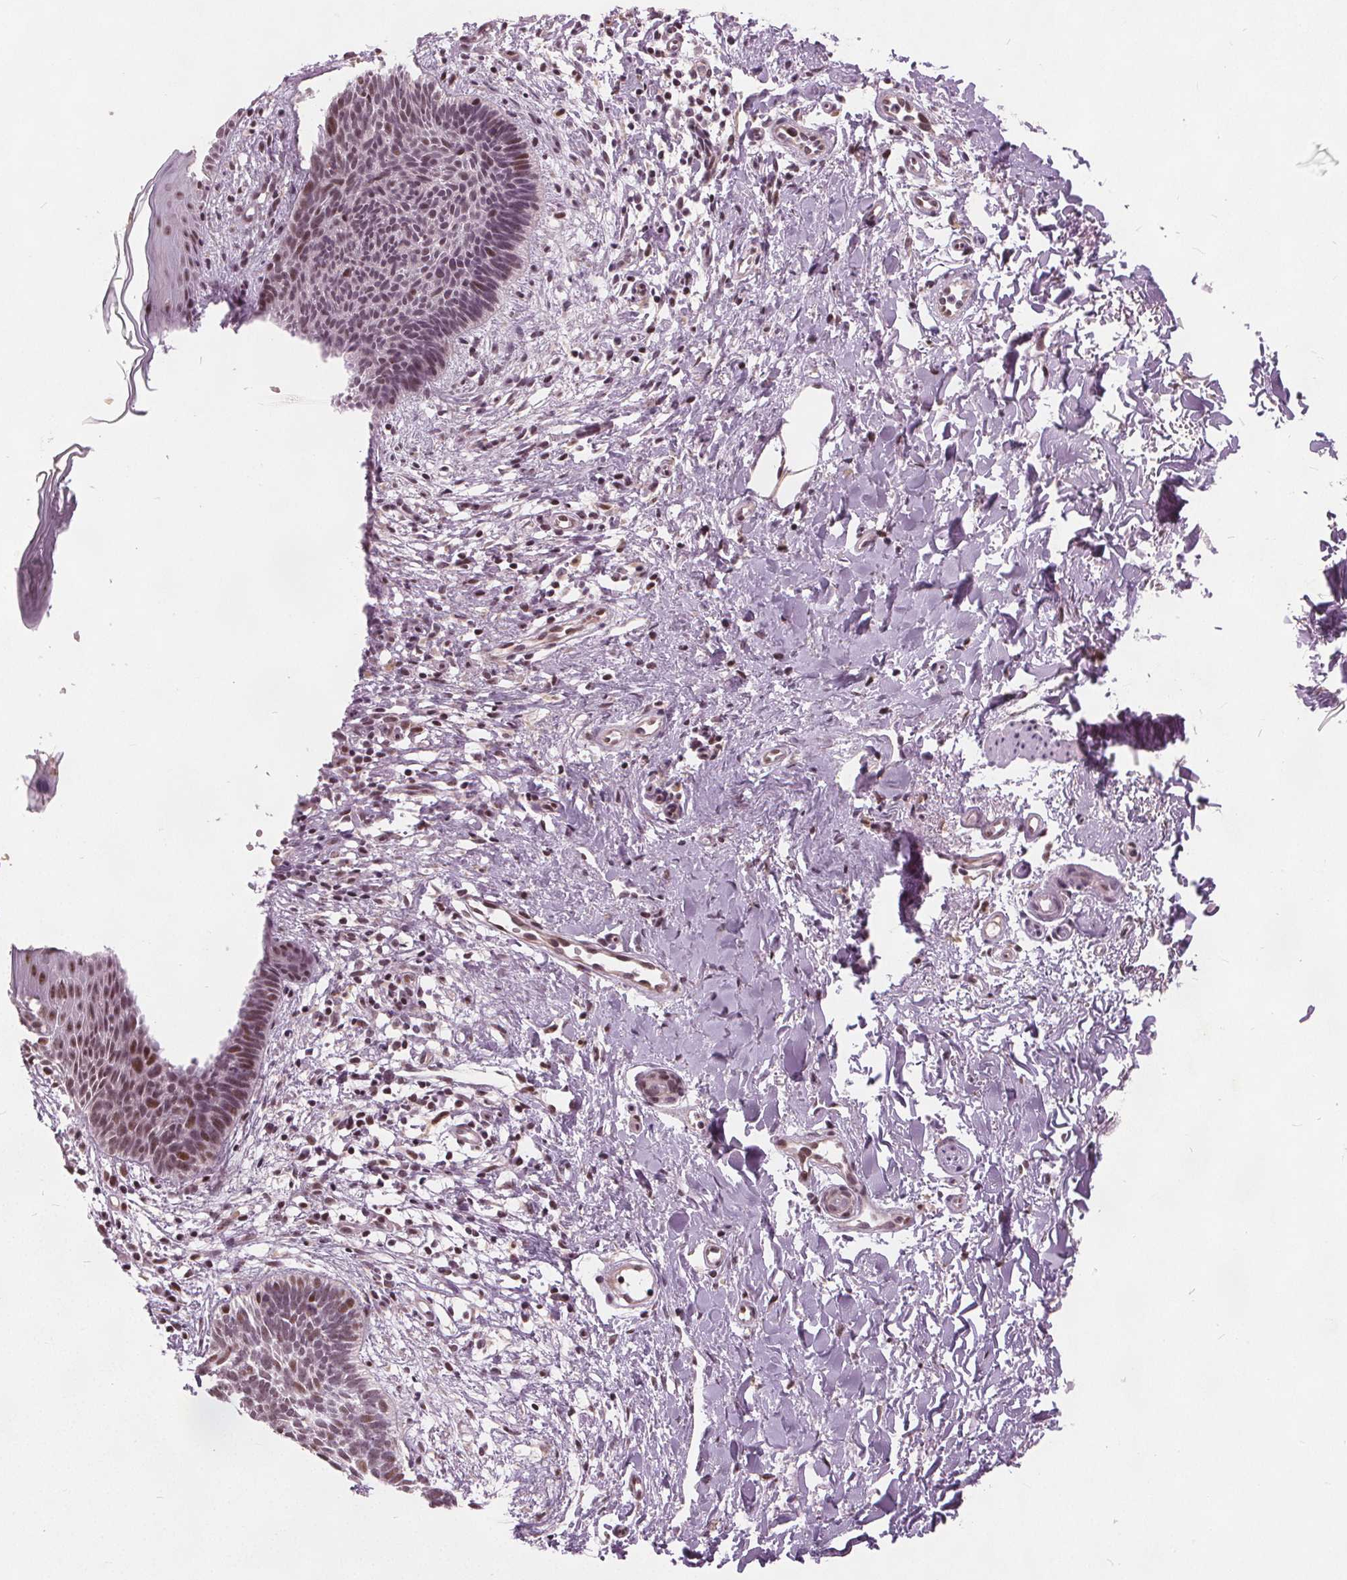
{"staining": {"intensity": "weak", "quantity": "25%-75%", "location": "nuclear"}, "tissue": "skin cancer", "cell_type": "Tumor cells", "image_type": "cancer", "snomed": [{"axis": "morphology", "description": "Basal cell carcinoma"}, {"axis": "topography", "description": "Skin"}], "caption": "Immunohistochemical staining of skin basal cell carcinoma exhibits low levels of weak nuclear positivity in approximately 25%-75% of tumor cells.", "gene": "TTC34", "patient": {"sex": "female", "age": 84}}